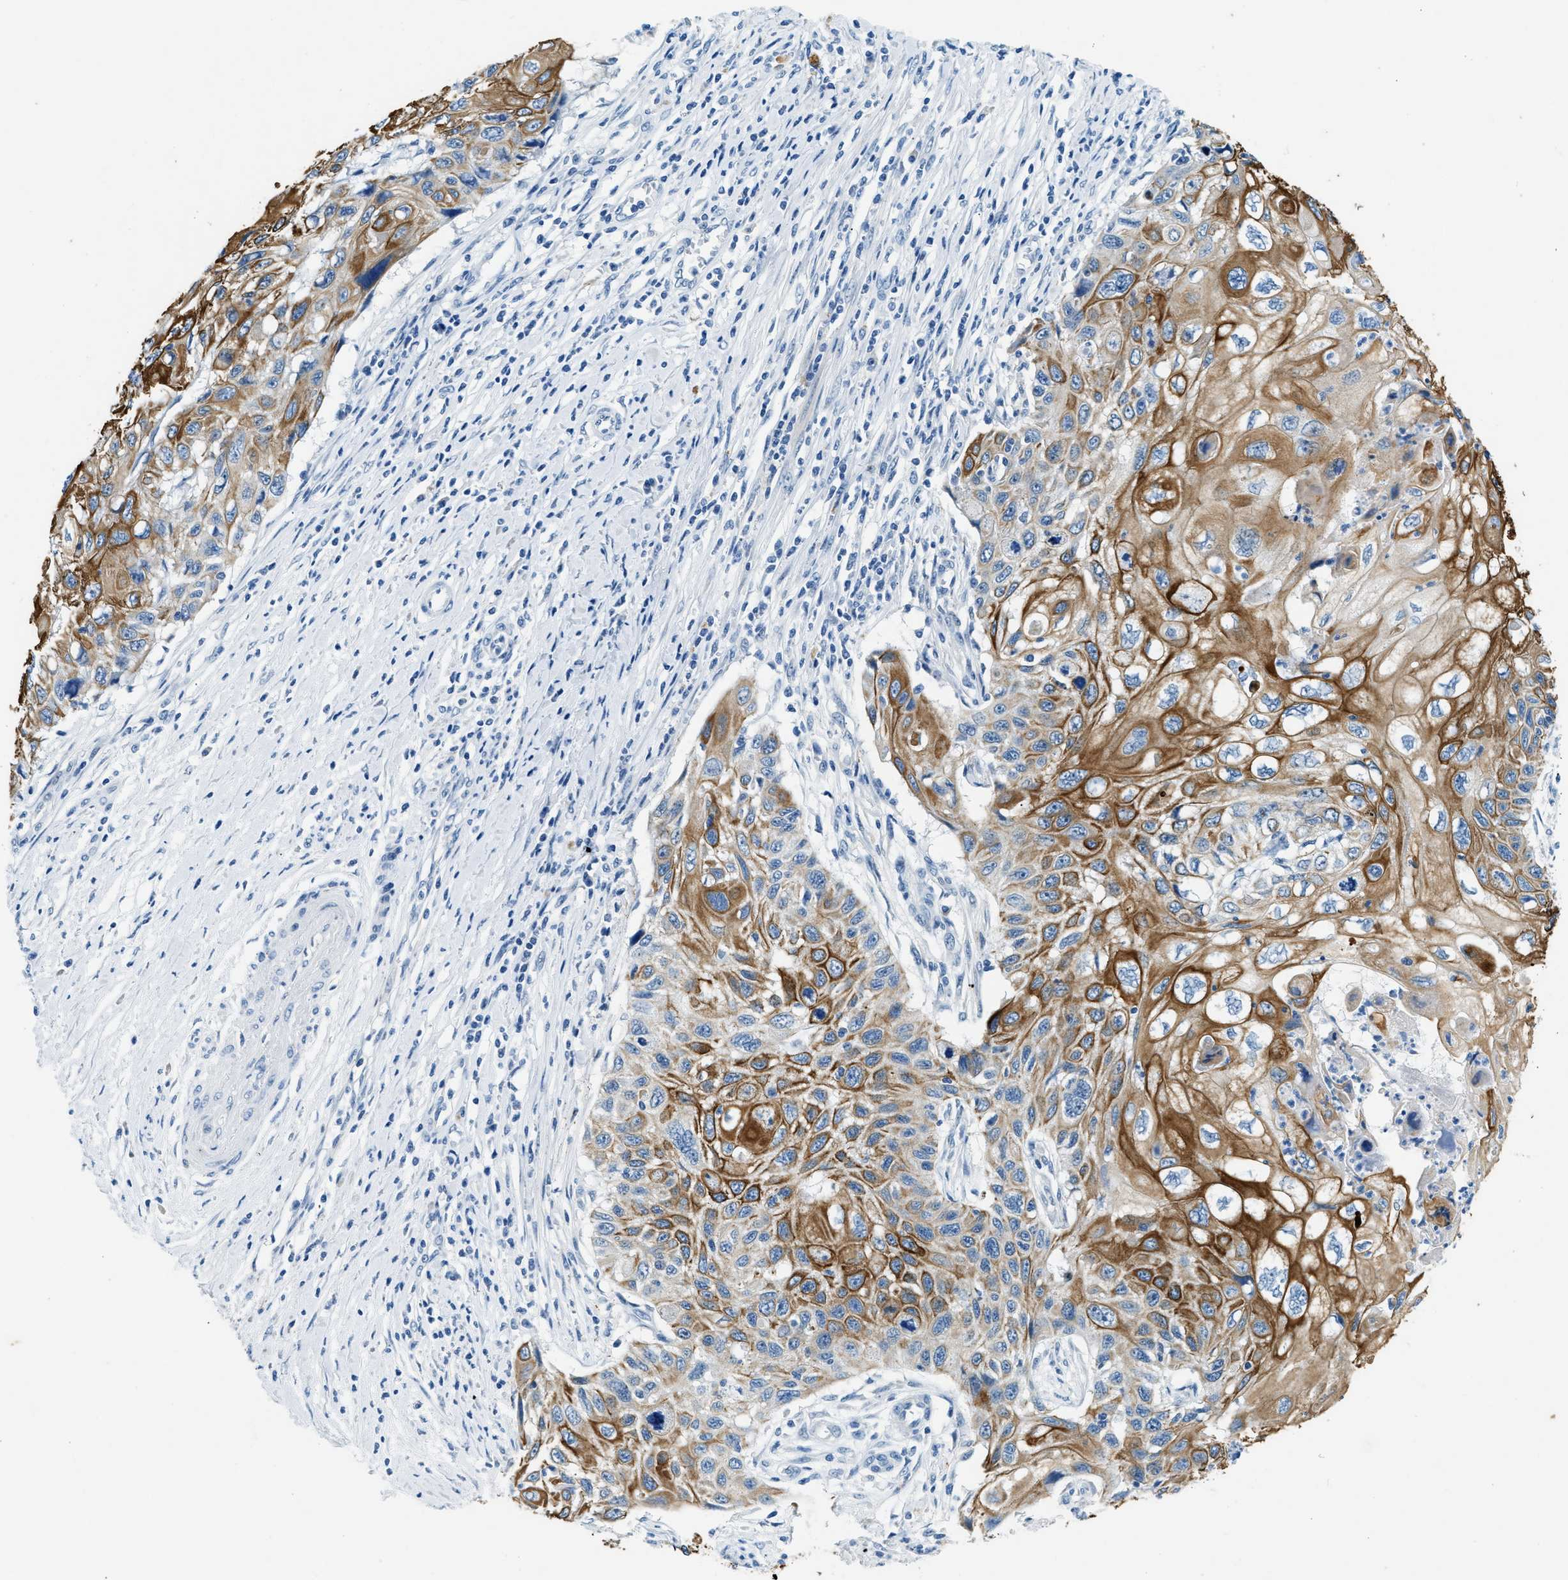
{"staining": {"intensity": "moderate", "quantity": ">75%", "location": "cytoplasmic/membranous"}, "tissue": "cervical cancer", "cell_type": "Tumor cells", "image_type": "cancer", "snomed": [{"axis": "morphology", "description": "Squamous cell carcinoma, NOS"}, {"axis": "topography", "description": "Cervix"}], "caption": "Cervical cancer (squamous cell carcinoma) stained with immunohistochemistry (IHC) exhibits moderate cytoplasmic/membranous expression in about >75% of tumor cells.", "gene": "CFAP20", "patient": {"sex": "female", "age": 70}}